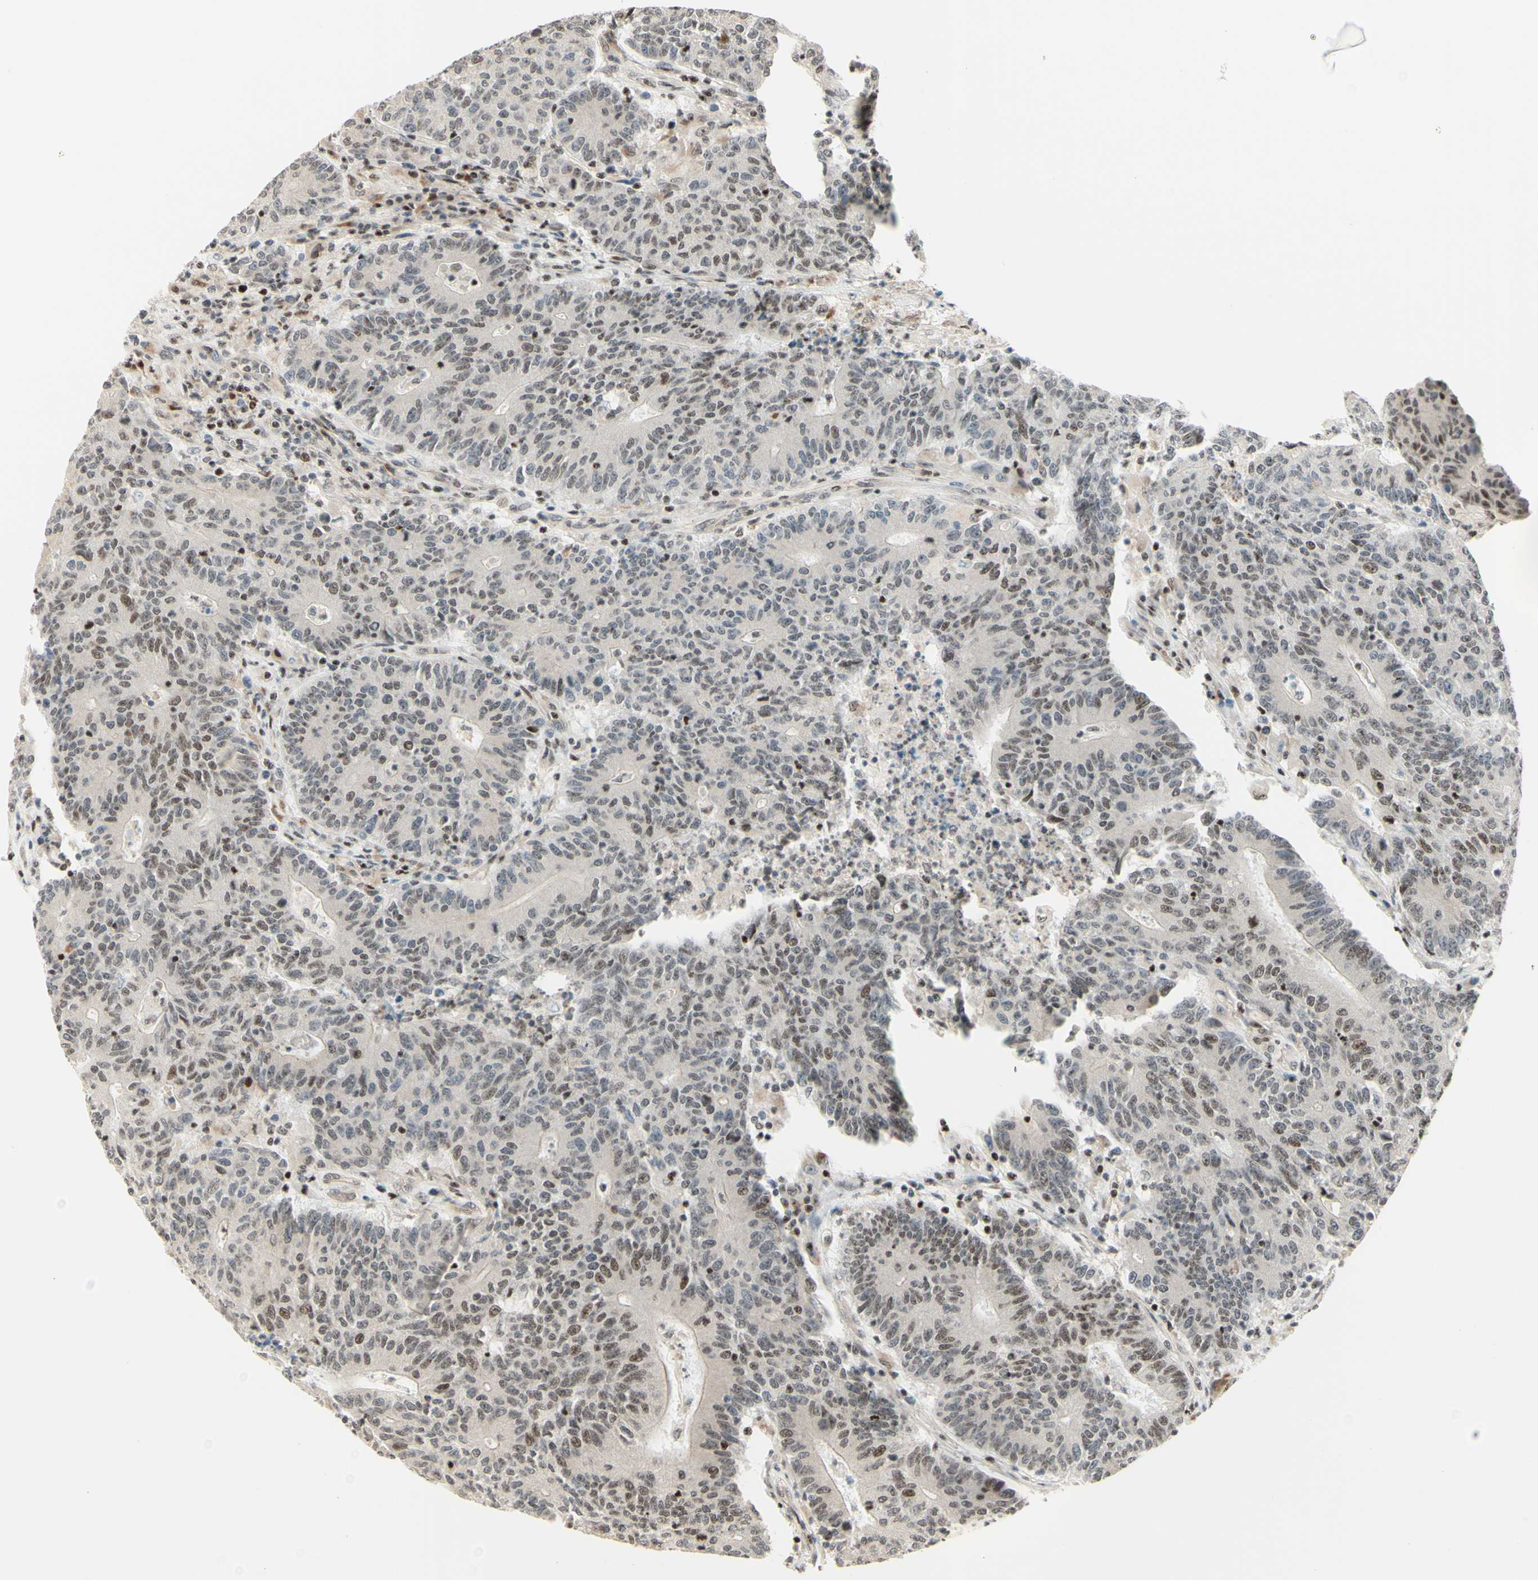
{"staining": {"intensity": "weak", "quantity": "25%-75%", "location": "nuclear"}, "tissue": "colorectal cancer", "cell_type": "Tumor cells", "image_type": "cancer", "snomed": [{"axis": "morphology", "description": "Normal tissue, NOS"}, {"axis": "morphology", "description": "Adenocarcinoma, NOS"}, {"axis": "topography", "description": "Colon"}], "caption": "Immunohistochemical staining of human colorectal cancer (adenocarcinoma) reveals low levels of weak nuclear positivity in approximately 25%-75% of tumor cells.", "gene": "CDKL5", "patient": {"sex": "female", "age": 75}}